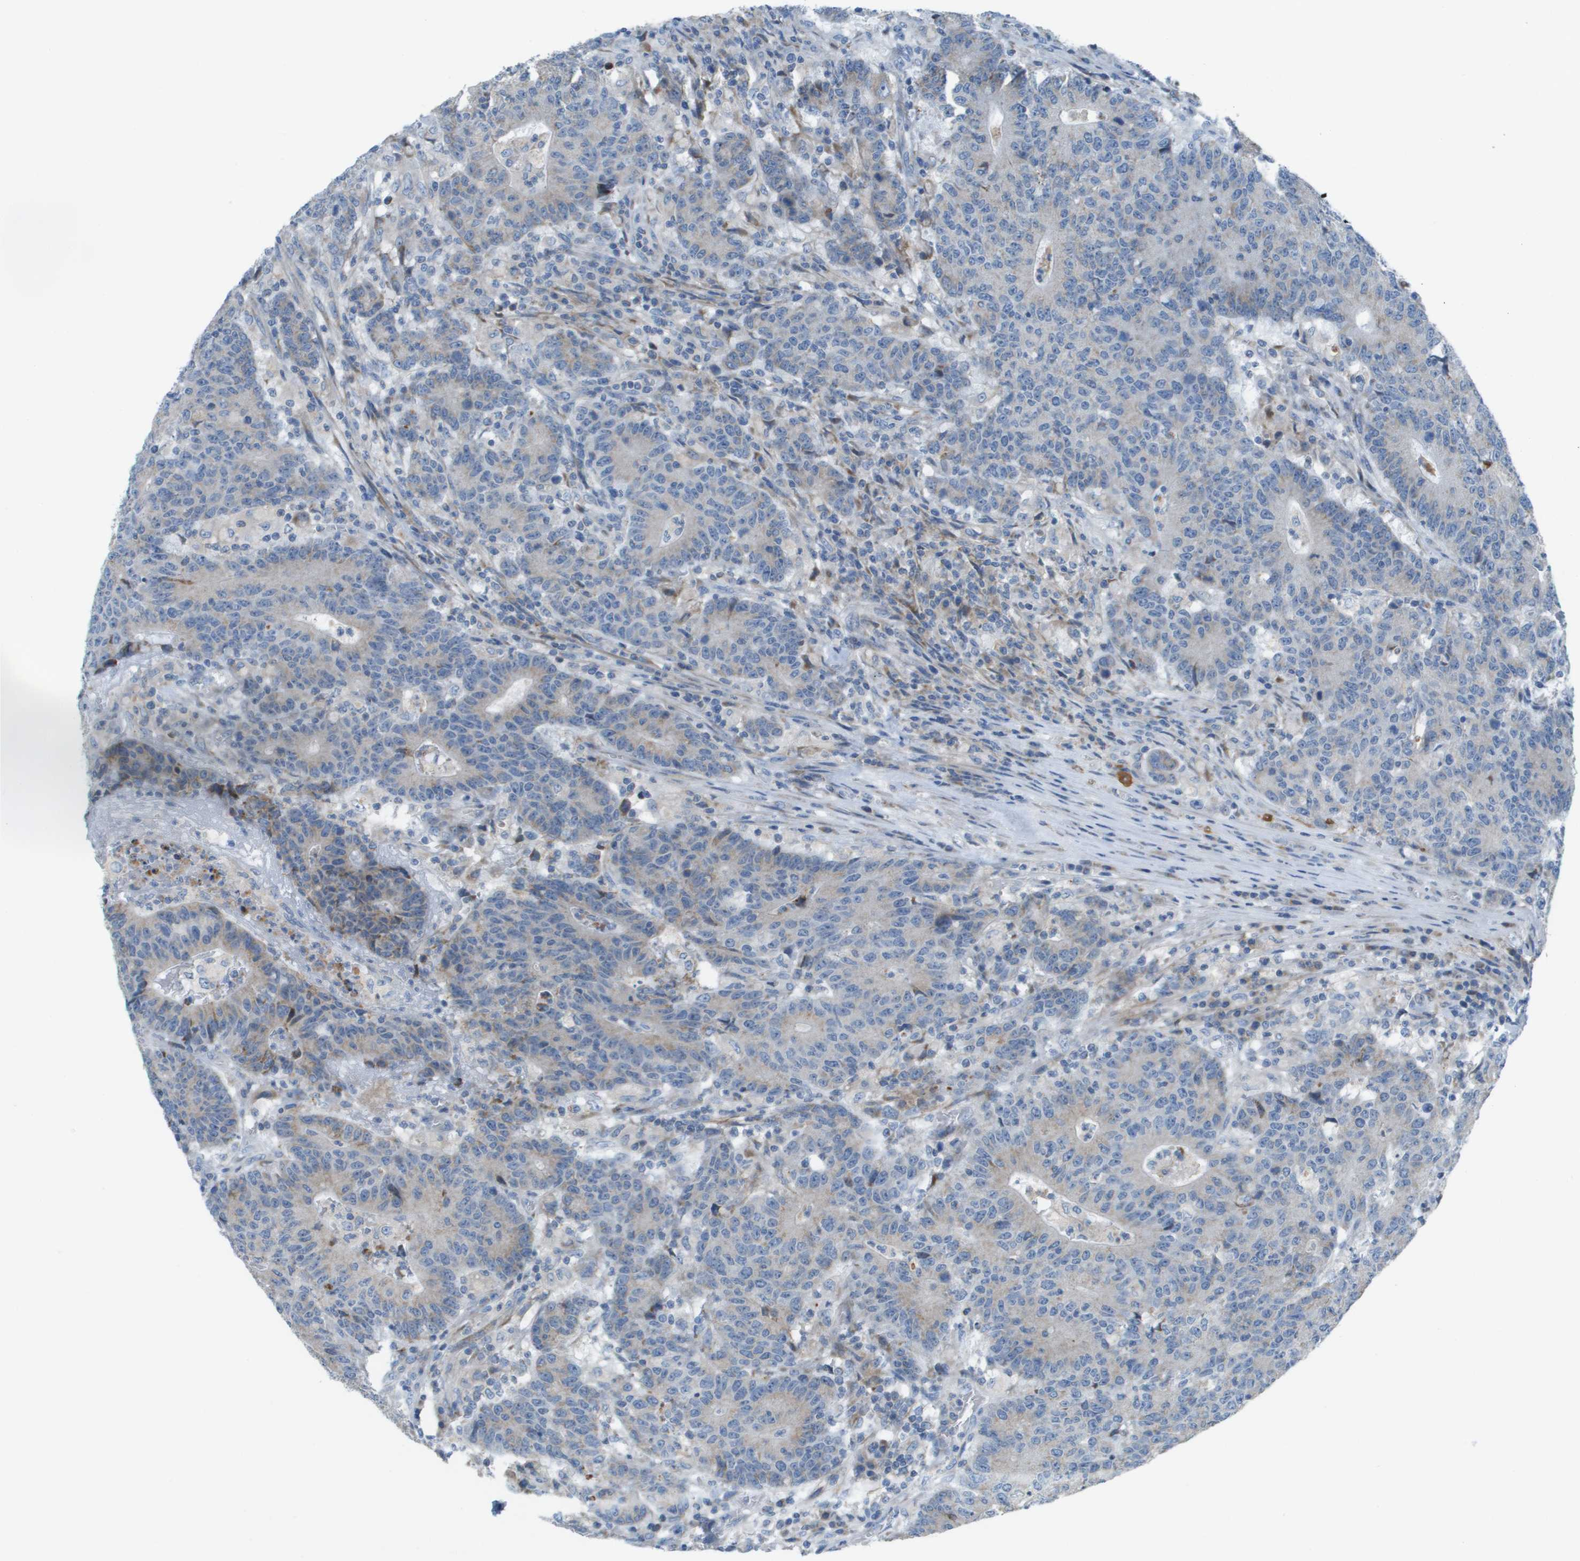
{"staining": {"intensity": "negative", "quantity": "none", "location": "none"}, "tissue": "colorectal cancer", "cell_type": "Tumor cells", "image_type": "cancer", "snomed": [{"axis": "morphology", "description": "Normal tissue, NOS"}, {"axis": "morphology", "description": "Adenocarcinoma, NOS"}, {"axis": "topography", "description": "Colon"}], "caption": "Tumor cells show no significant staining in colorectal cancer.", "gene": "GALNT6", "patient": {"sex": "female", "age": 75}}